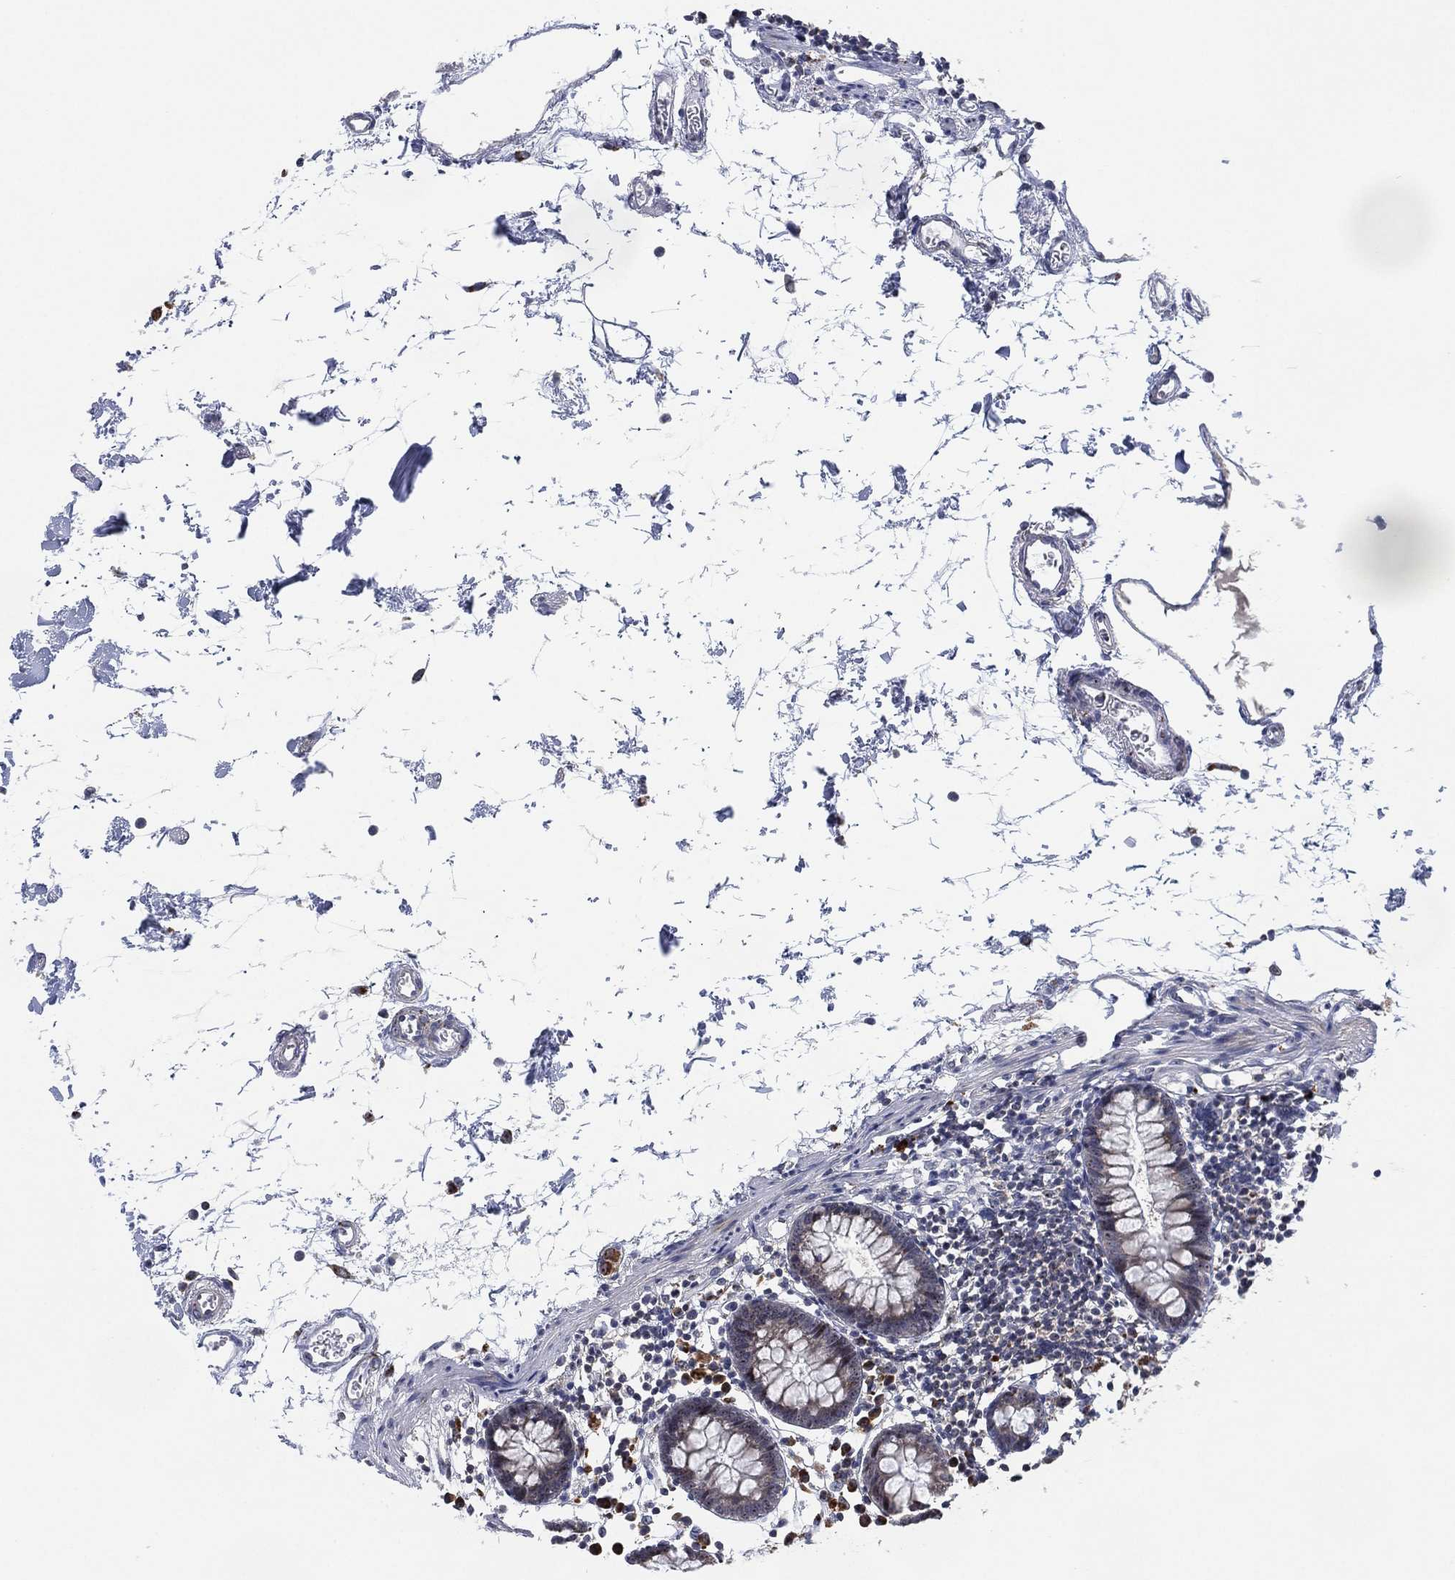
{"staining": {"intensity": "negative", "quantity": "none", "location": "none"}, "tissue": "colon", "cell_type": "Endothelial cells", "image_type": "normal", "snomed": [{"axis": "morphology", "description": "Normal tissue, NOS"}, {"axis": "topography", "description": "Colon"}], "caption": "A high-resolution photomicrograph shows IHC staining of normal colon, which exhibits no significant expression in endothelial cells. (Immunohistochemistry (ihc), brightfield microscopy, high magnification).", "gene": "FAM104A", "patient": {"sex": "female", "age": 84}}